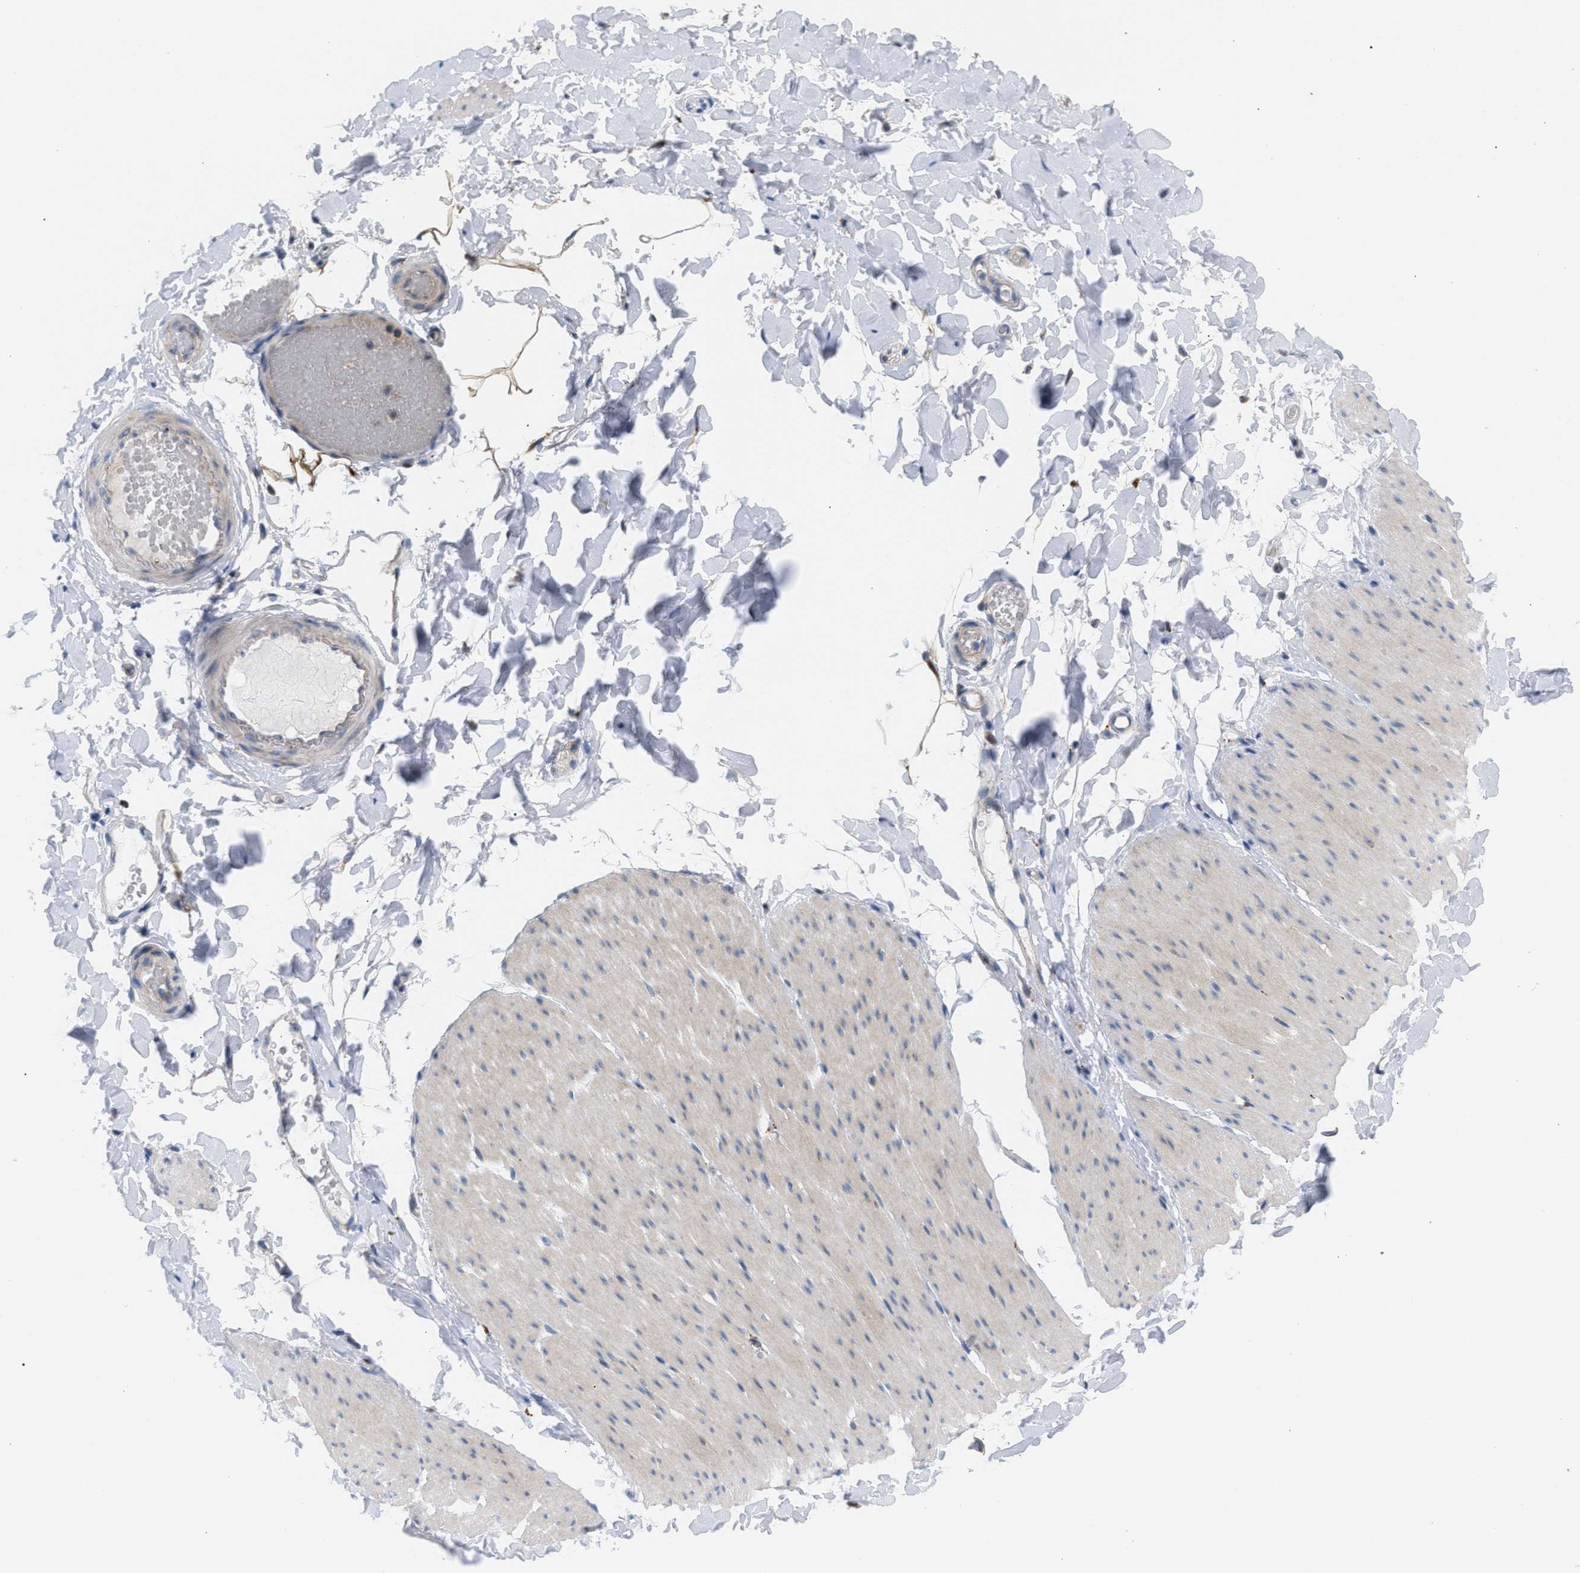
{"staining": {"intensity": "negative", "quantity": "none", "location": "none"}, "tissue": "smooth muscle", "cell_type": "Smooth muscle cells", "image_type": "normal", "snomed": [{"axis": "morphology", "description": "Normal tissue, NOS"}, {"axis": "topography", "description": "Smooth muscle"}, {"axis": "topography", "description": "Colon"}], "caption": "A high-resolution histopathology image shows immunohistochemistry (IHC) staining of unremarkable smooth muscle, which displays no significant expression in smooth muscle cells.", "gene": "MBTD1", "patient": {"sex": "male", "age": 67}}